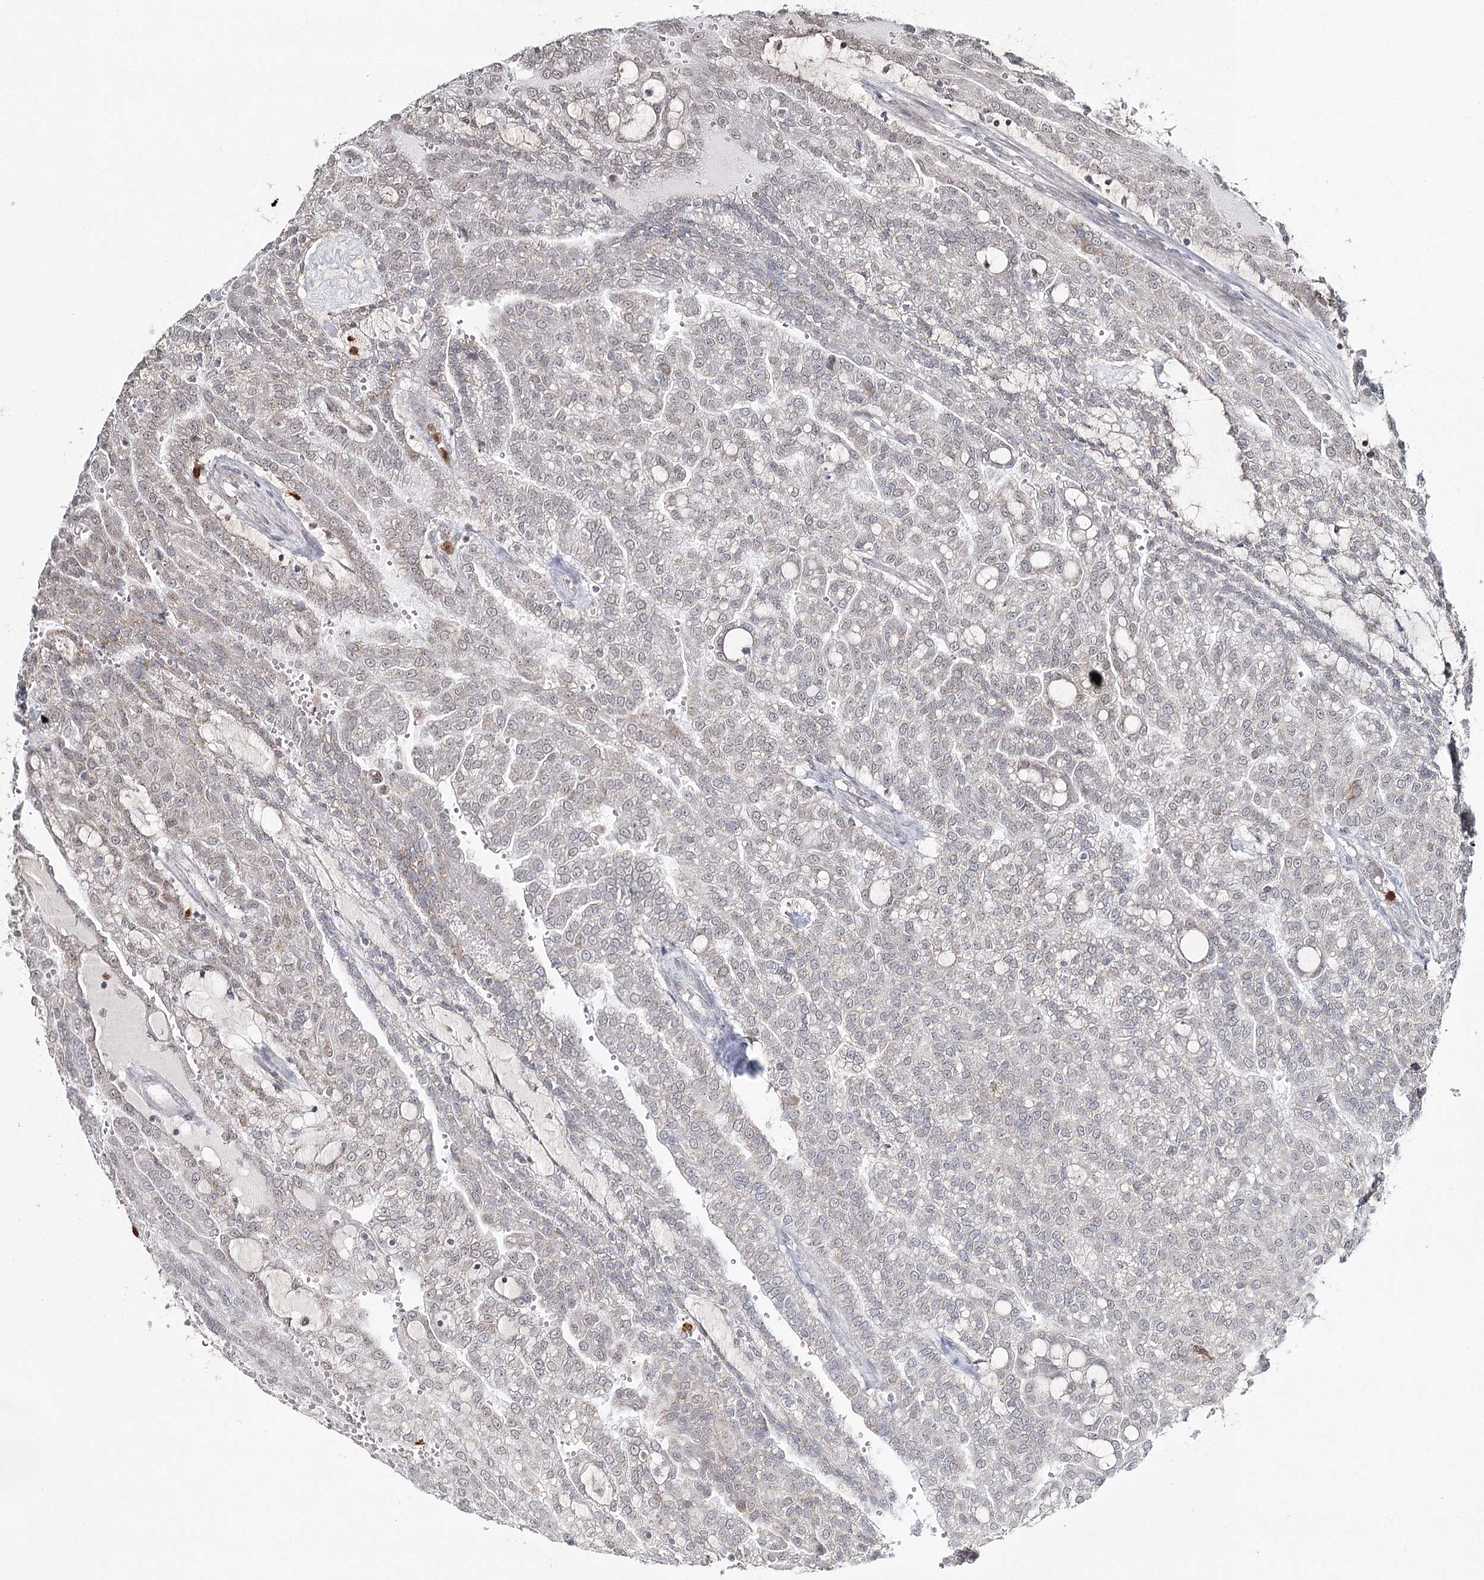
{"staining": {"intensity": "negative", "quantity": "none", "location": "none"}, "tissue": "renal cancer", "cell_type": "Tumor cells", "image_type": "cancer", "snomed": [{"axis": "morphology", "description": "Adenocarcinoma, NOS"}, {"axis": "topography", "description": "Kidney"}], "caption": "Tumor cells are negative for brown protein staining in renal cancer.", "gene": "ATAD1", "patient": {"sex": "male", "age": 63}}